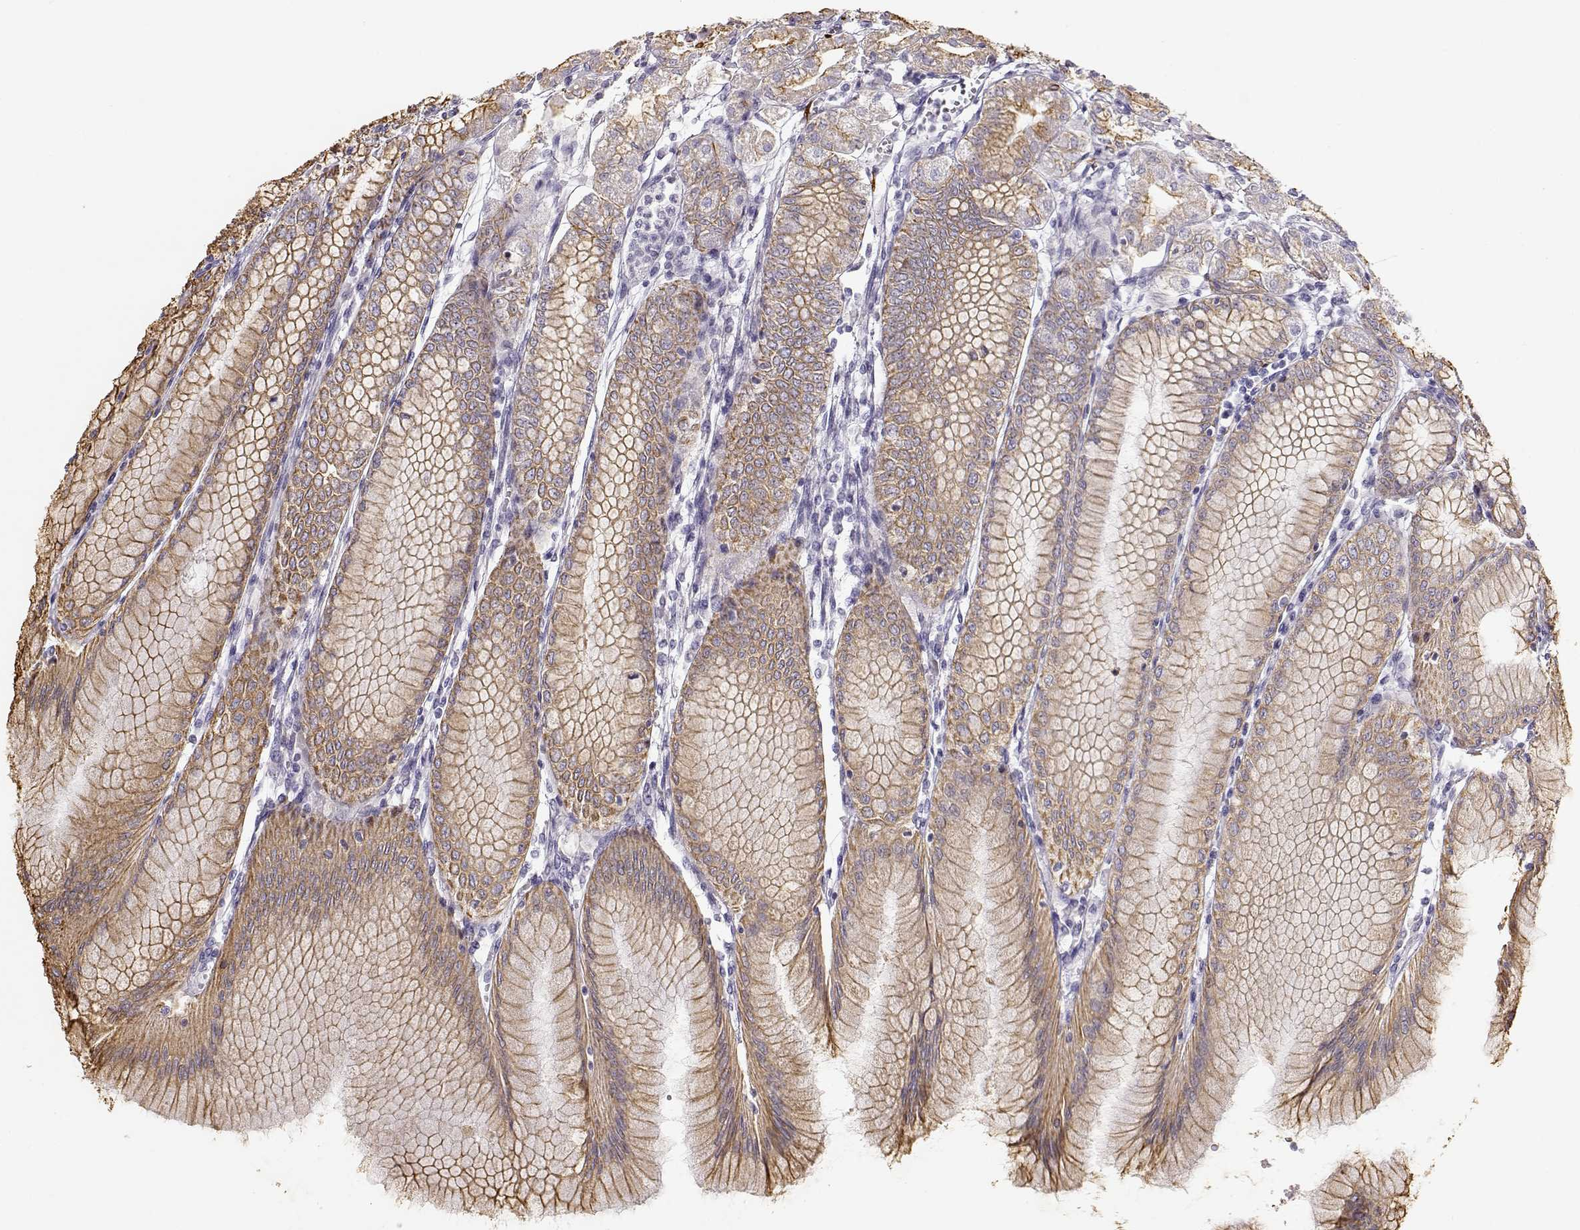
{"staining": {"intensity": "moderate", "quantity": ">75%", "location": "cytoplasmic/membranous"}, "tissue": "stomach", "cell_type": "Glandular cells", "image_type": "normal", "snomed": [{"axis": "morphology", "description": "Normal tissue, NOS"}, {"axis": "topography", "description": "Skeletal muscle"}, {"axis": "topography", "description": "Stomach"}], "caption": "This photomicrograph displays immunohistochemistry (IHC) staining of normal human stomach, with medium moderate cytoplasmic/membranous positivity in approximately >75% of glandular cells.", "gene": "S100B", "patient": {"sex": "female", "age": 57}}